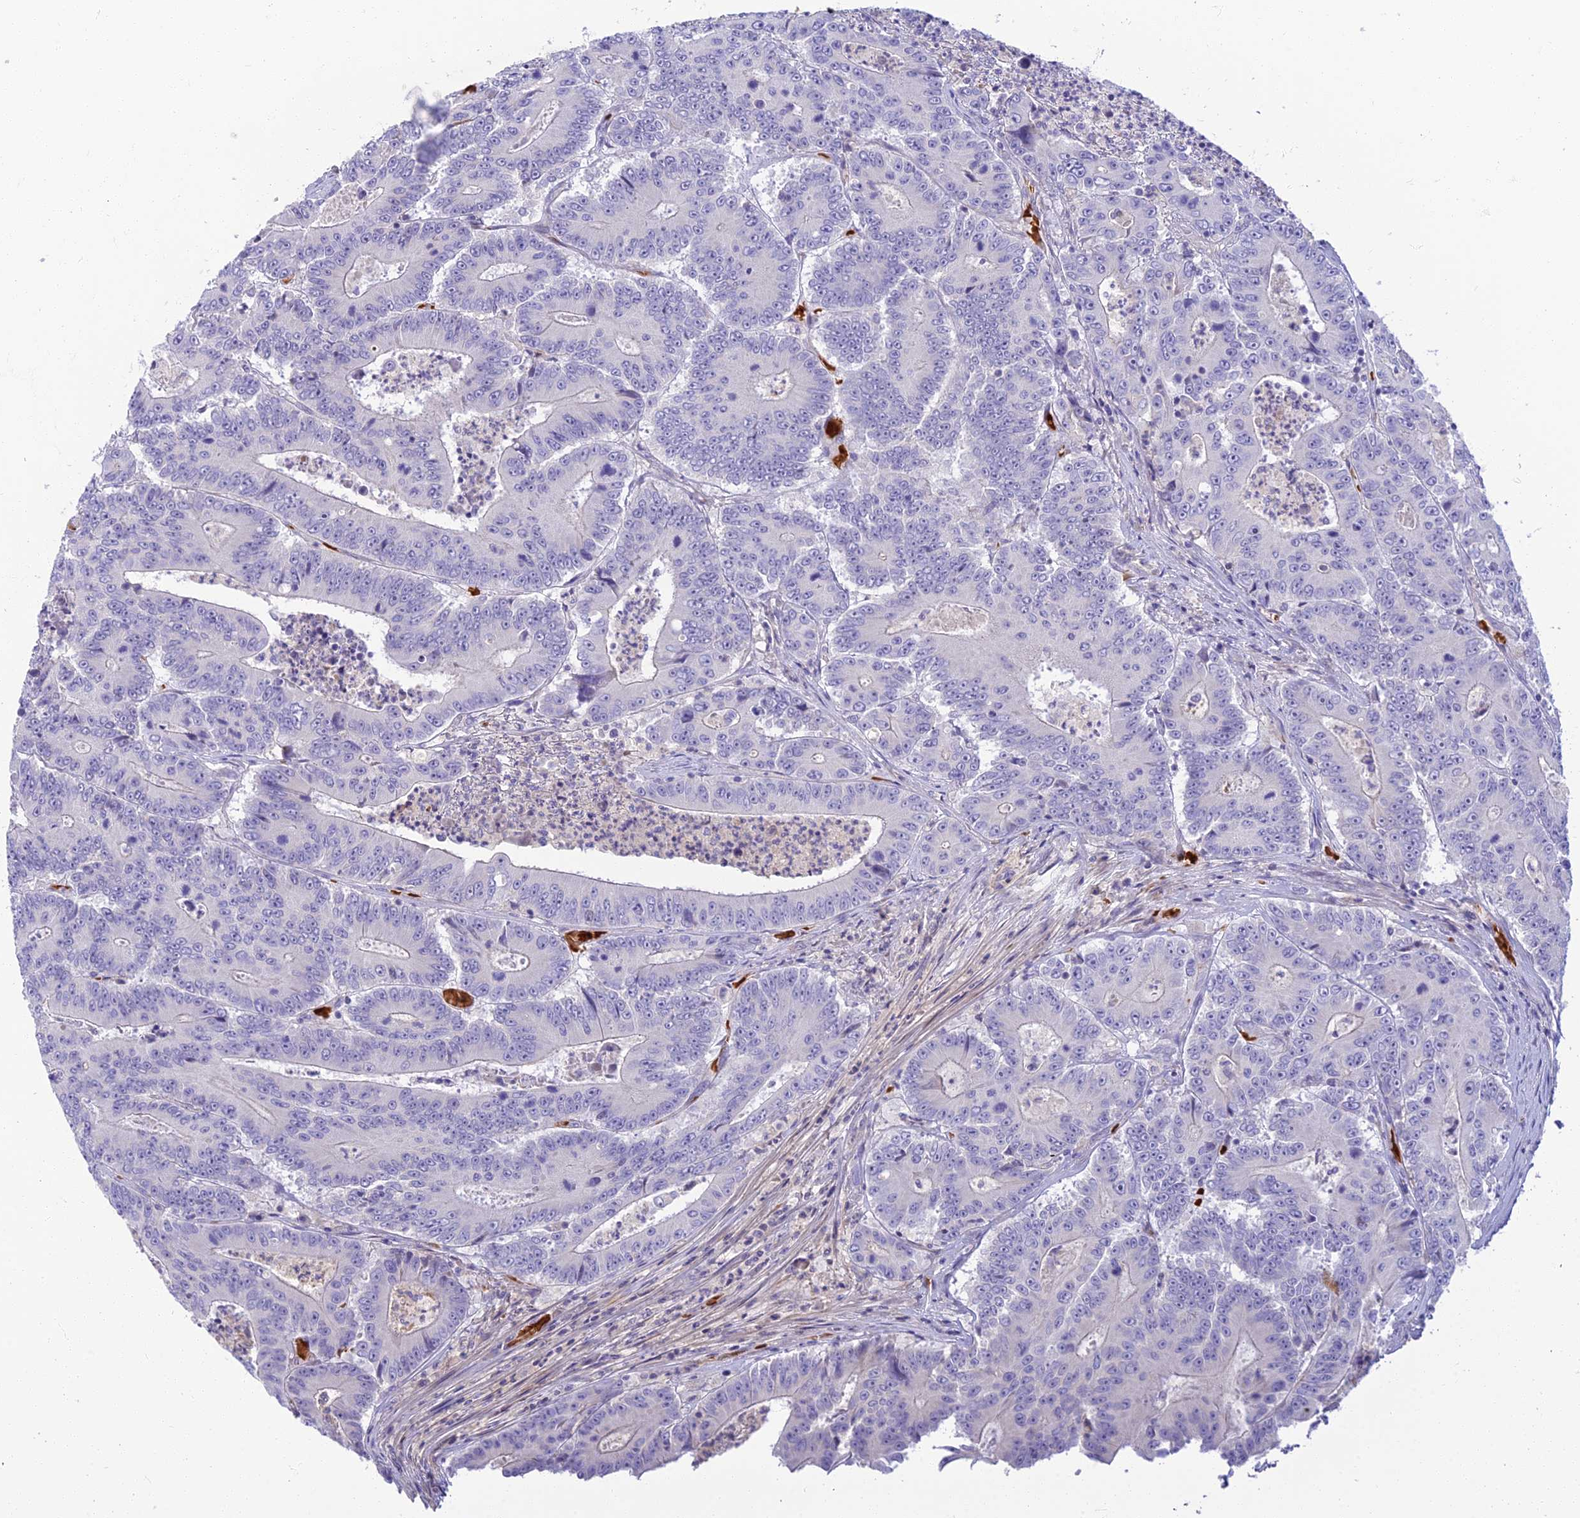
{"staining": {"intensity": "negative", "quantity": "none", "location": "none"}, "tissue": "colorectal cancer", "cell_type": "Tumor cells", "image_type": "cancer", "snomed": [{"axis": "morphology", "description": "Adenocarcinoma, NOS"}, {"axis": "topography", "description": "Colon"}], "caption": "Colorectal cancer (adenocarcinoma) was stained to show a protein in brown. There is no significant staining in tumor cells.", "gene": "CLIP4", "patient": {"sex": "male", "age": 83}}